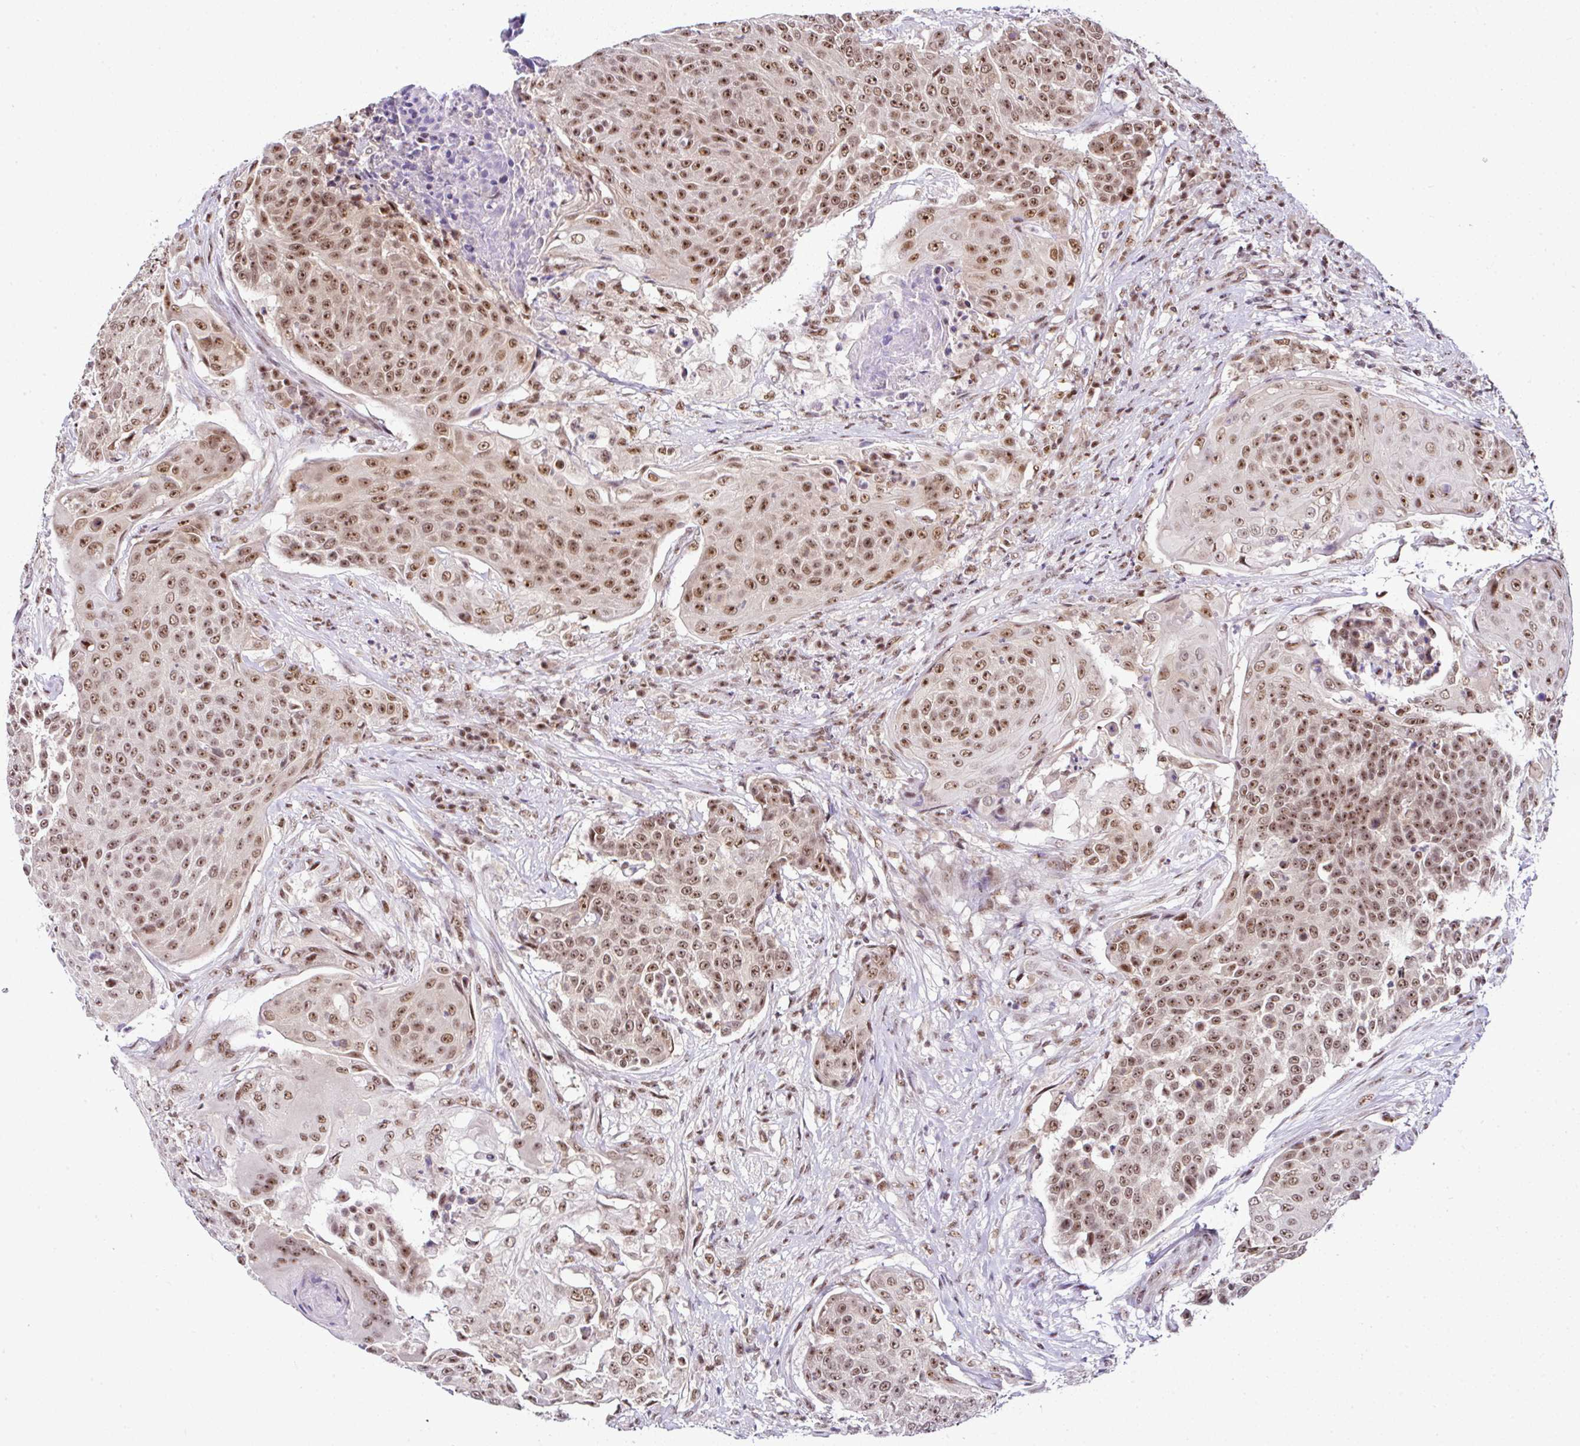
{"staining": {"intensity": "moderate", "quantity": ">75%", "location": "nuclear"}, "tissue": "urothelial cancer", "cell_type": "Tumor cells", "image_type": "cancer", "snomed": [{"axis": "morphology", "description": "Urothelial carcinoma, High grade"}, {"axis": "topography", "description": "Urinary bladder"}], "caption": "High-magnification brightfield microscopy of urothelial cancer stained with DAB (brown) and counterstained with hematoxylin (blue). tumor cells exhibit moderate nuclear staining is seen in about>75% of cells.", "gene": "PTPN2", "patient": {"sex": "female", "age": 63}}